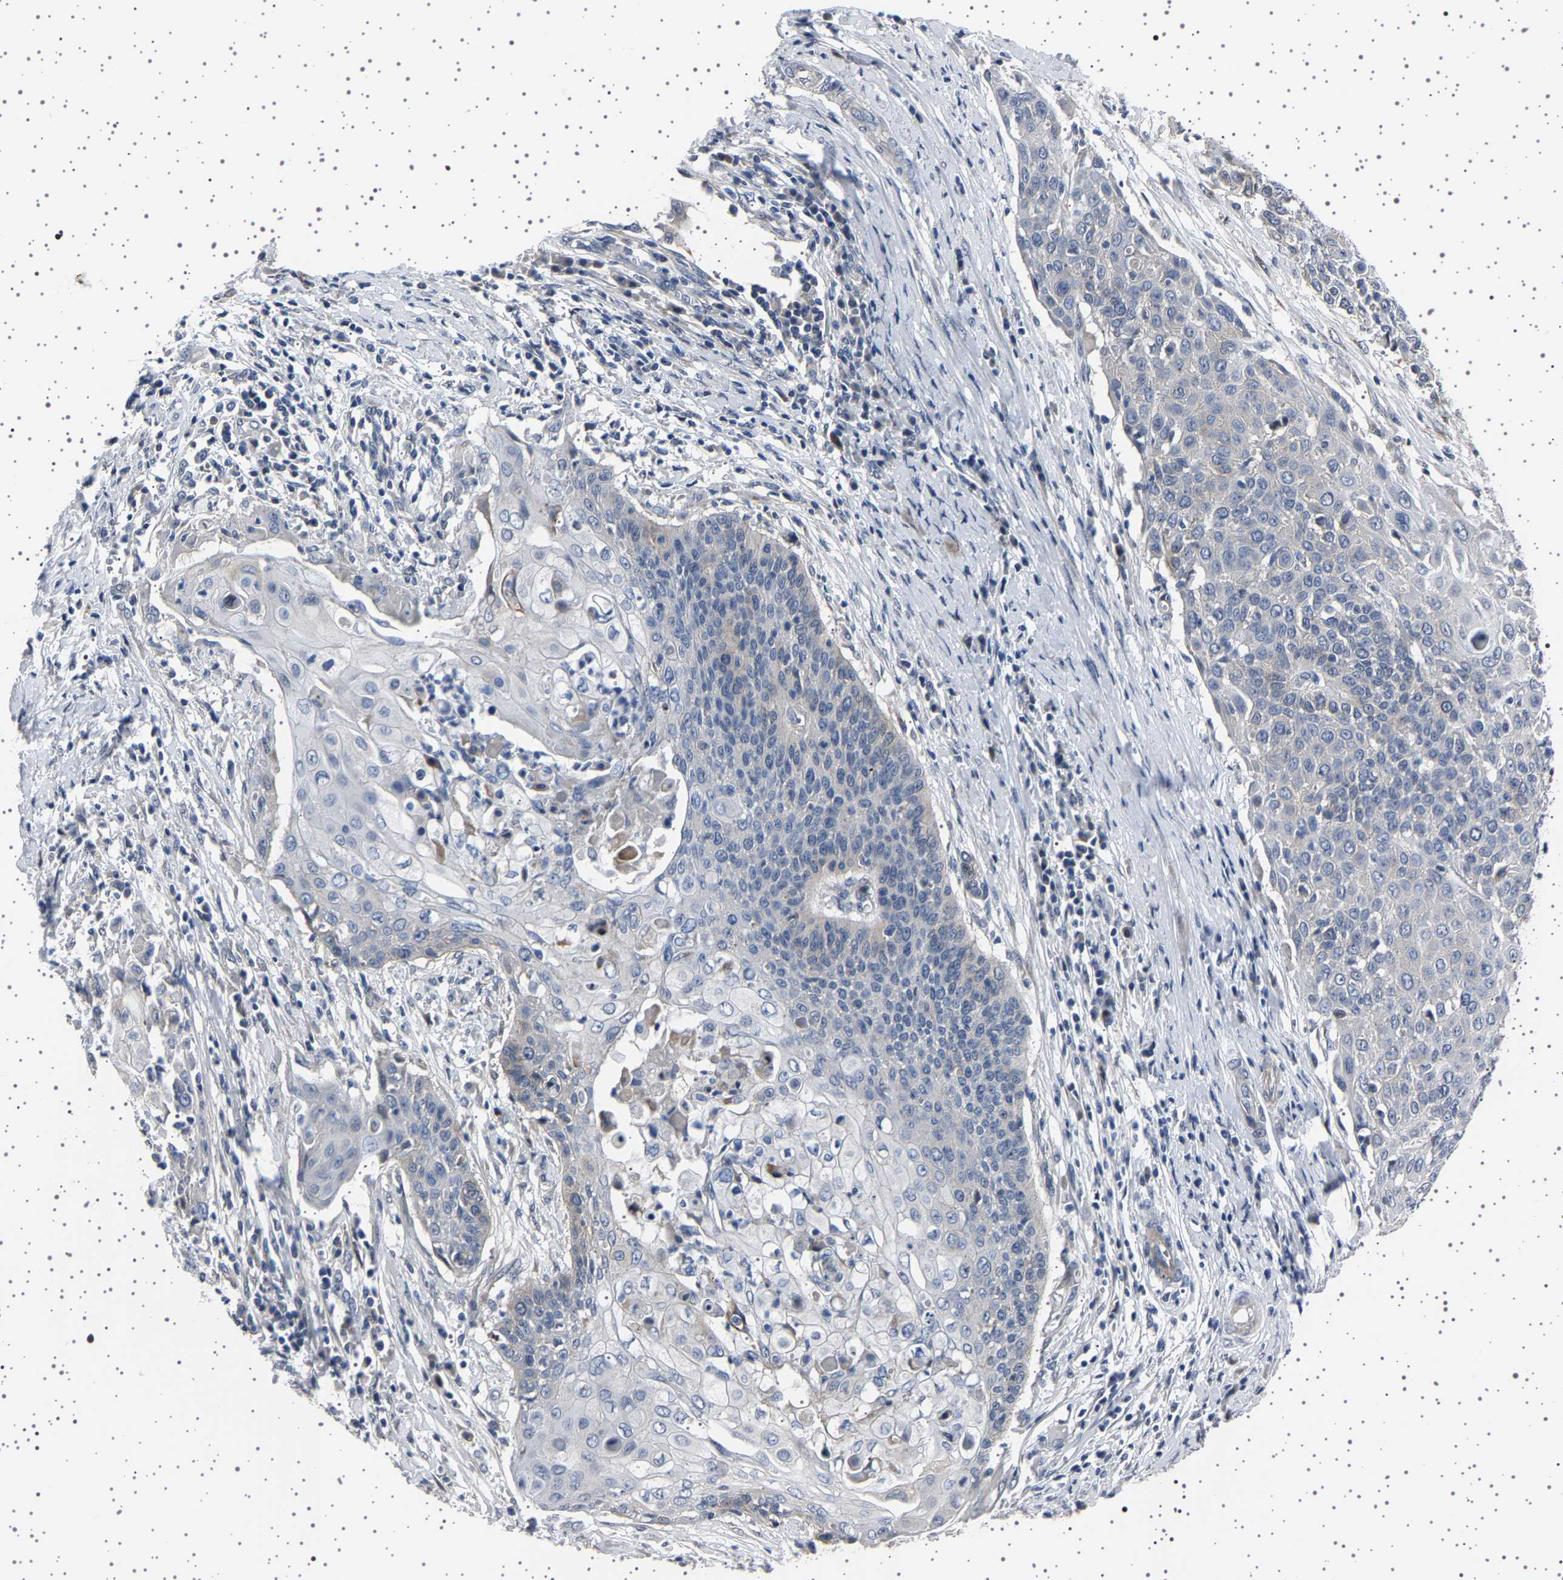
{"staining": {"intensity": "negative", "quantity": "none", "location": "none"}, "tissue": "cervical cancer", "cell_type": "Tumor cells", "image_type": "cancer", "snomed": [{"axis": "morphology", "description": "Squamous cell carcinoma, NOS"}, {"axis": "topography", "description": "Cervix"}], "caption": "This is an immunohistochemistry image of cervical squamous cell carcinoma. There is no expression in tumor cells.", "gene": "PAK5", "patient": {"sex": "female", "age": 39}}